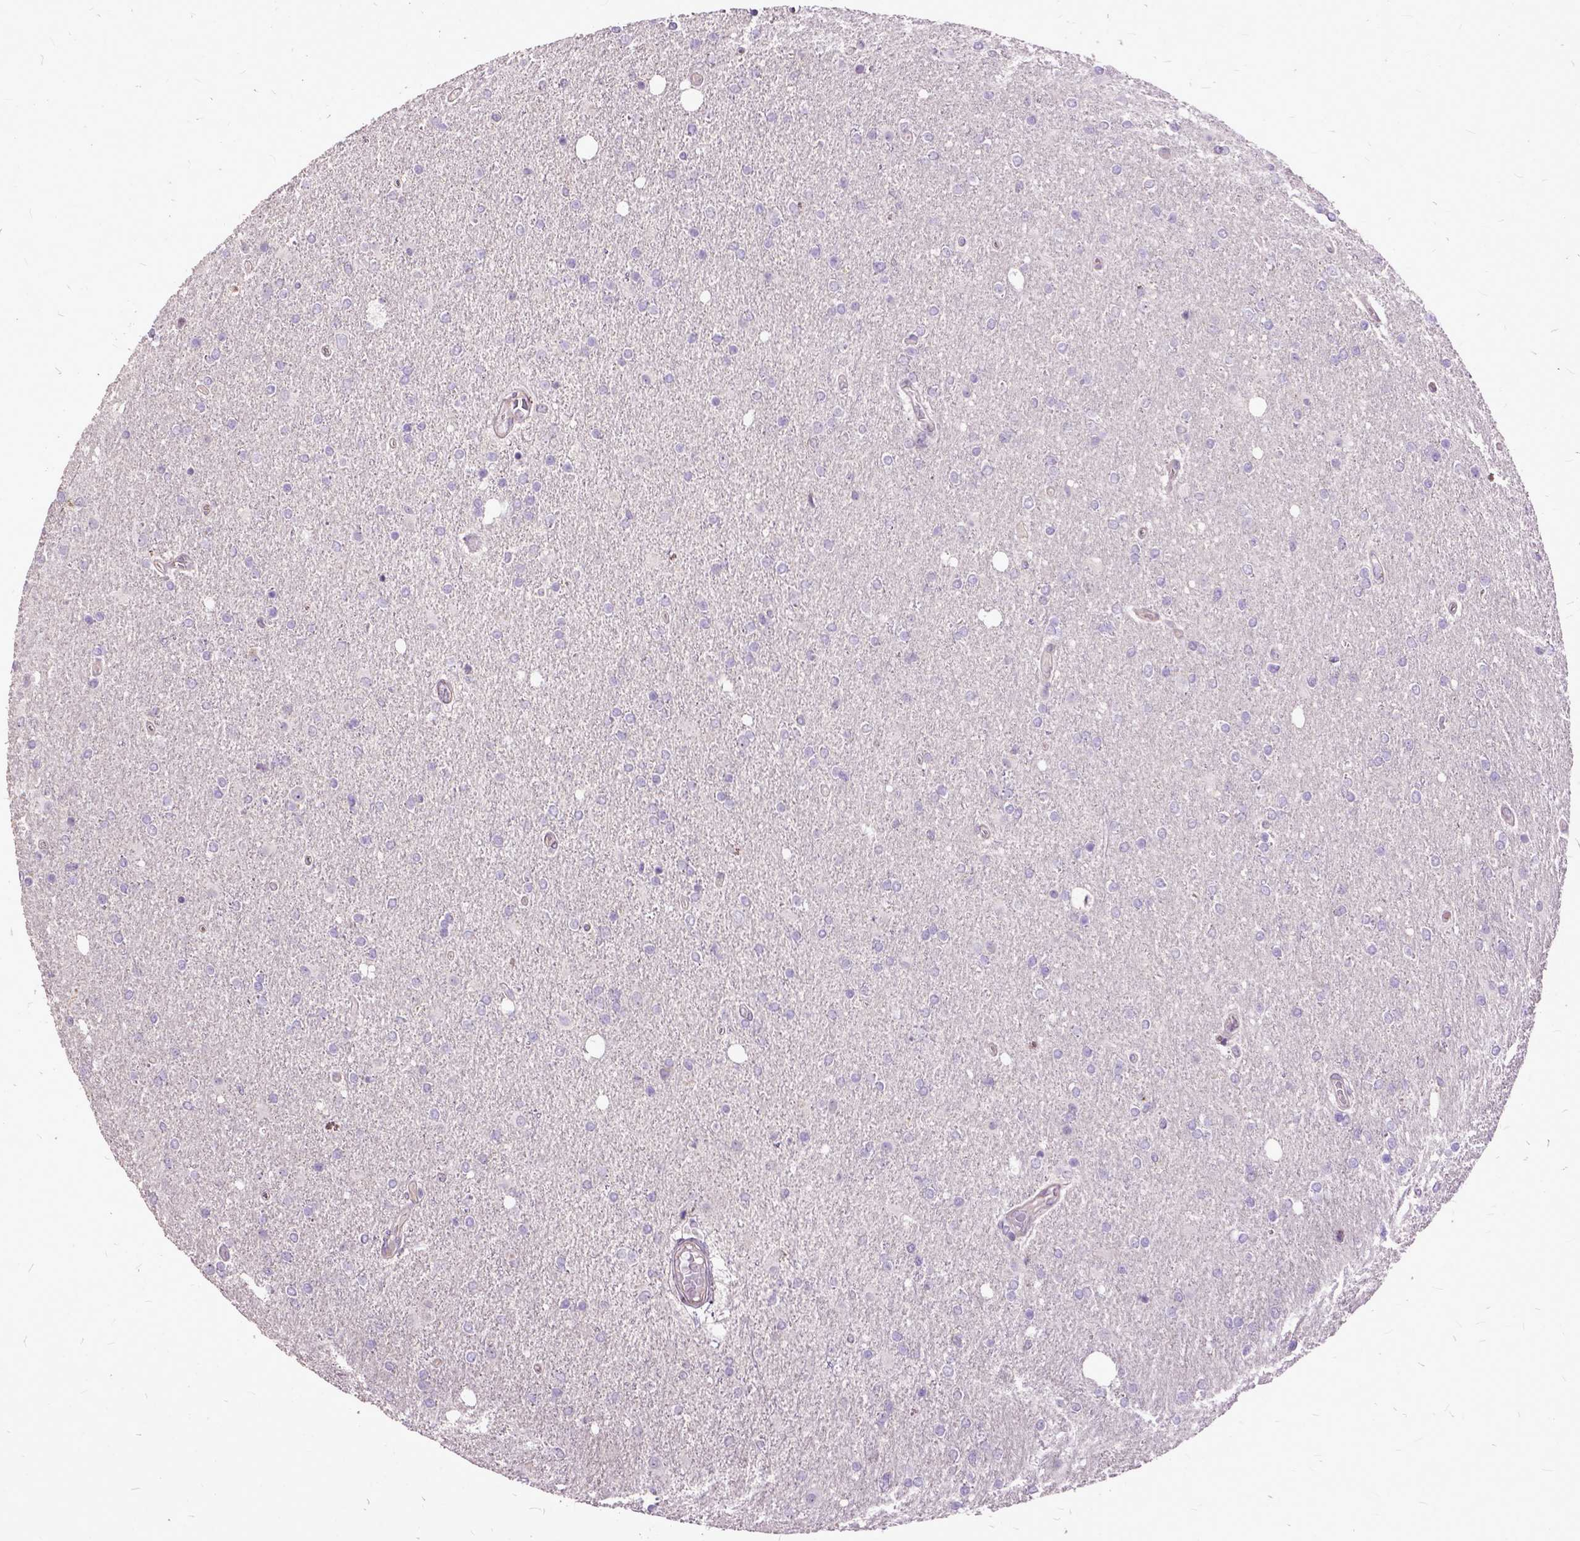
{"staining": {"intensity": "negative", "quantity": "none", "location": "none"}, "tissue": "glioma", "cell_type": "Tumor cells", "image_type": "cancer", "snomed": [{"axis": "morphology", "description": "Glioma, malignant, High grade"}, {"axis": "topography", "description": "Cerebral cortex"}], "caption": "Immunohistochemistry (IHC) of malignant high-grade glioma shows no expression in tumor cells. The staining was performed using DAB to visualize the protein expression in brown, while the nuclei were stained in blue with hematoxylin (Magnification: 20x).", "gene": "AREG", "patient": {"sex": "male", "age": 70}}